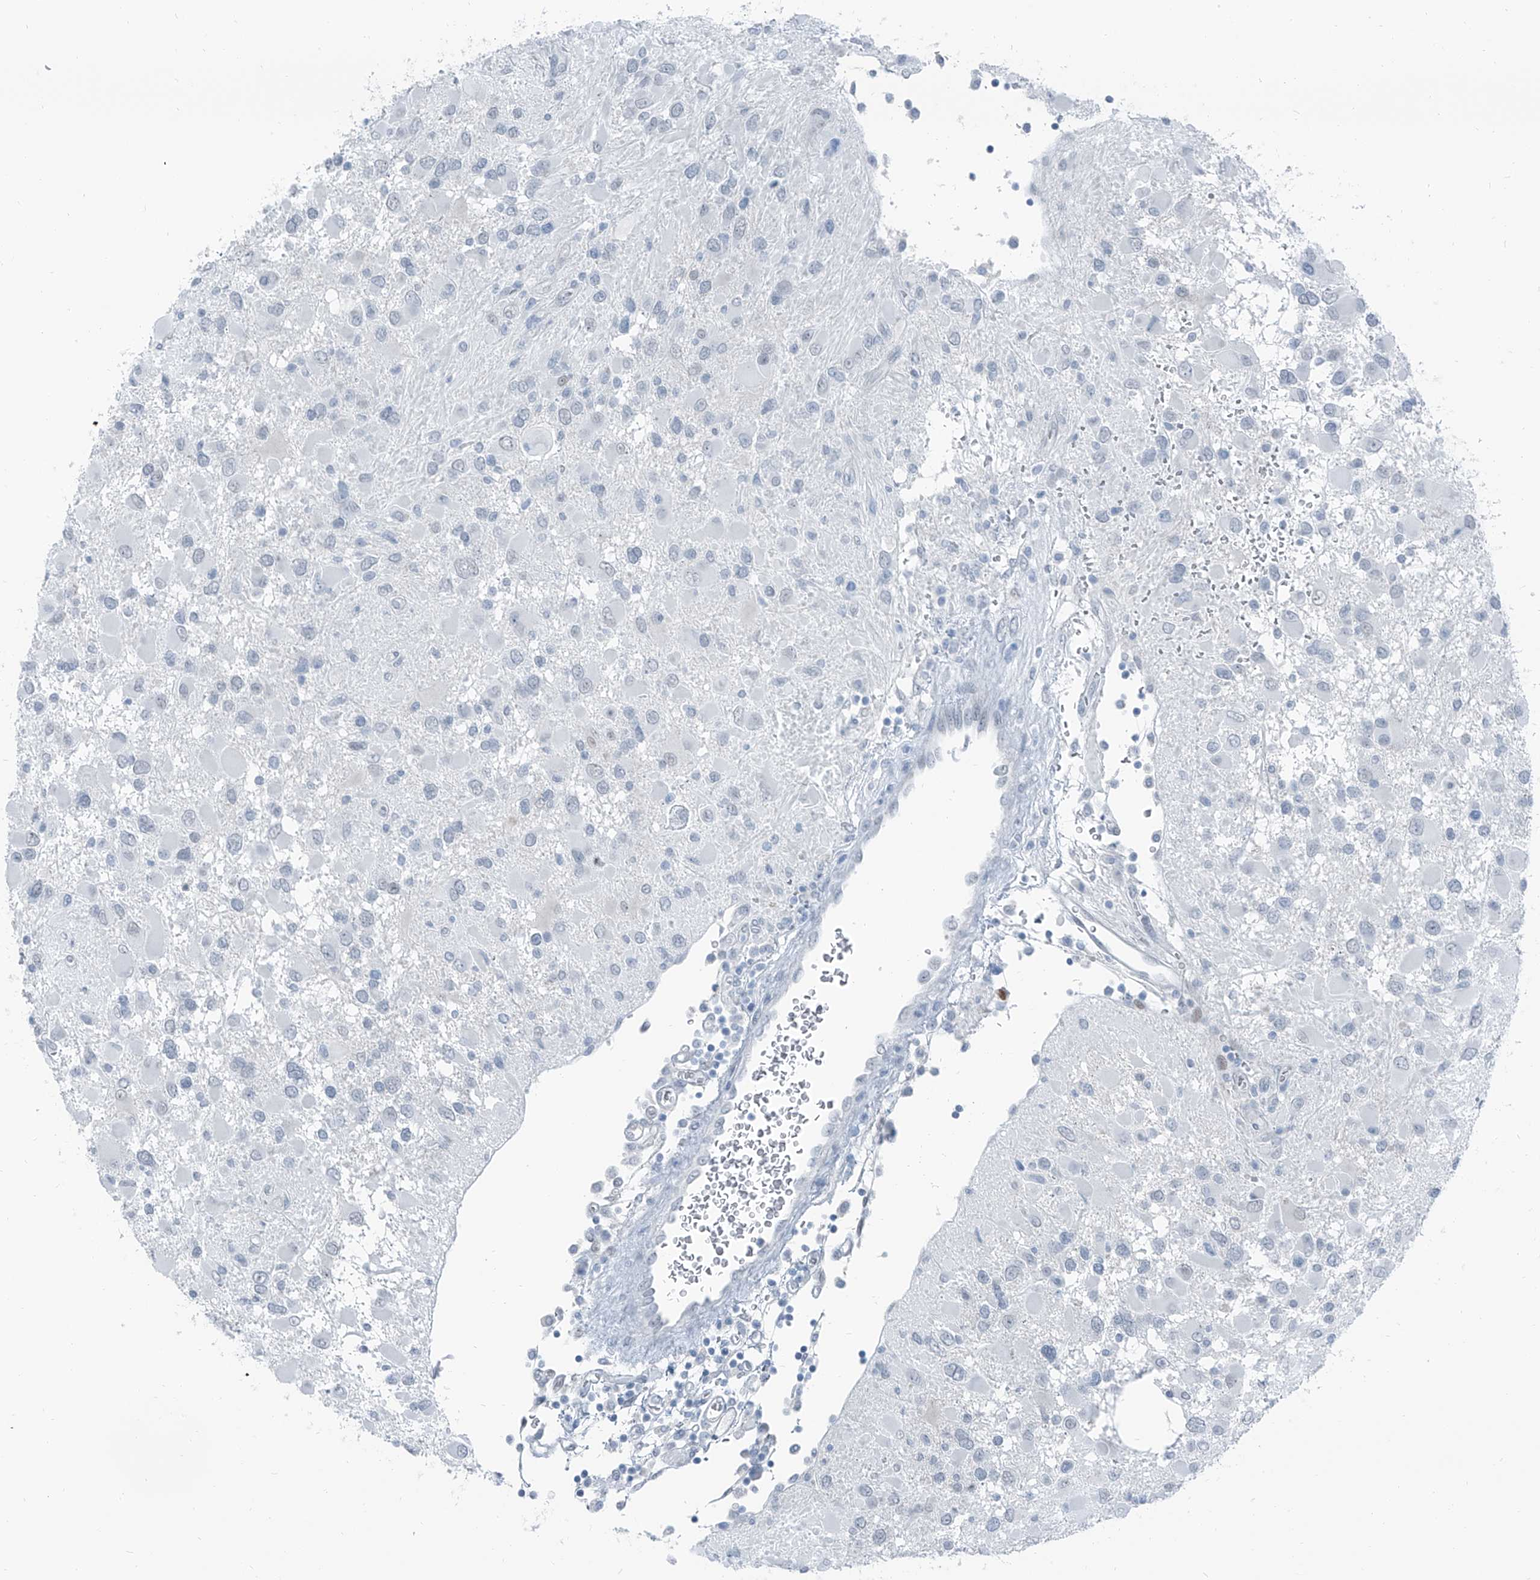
{"staining": {"intensity": "negative", "quantity": "none", "location": "none"}, "tissue": "glioma", "cell_type": "Tumor cells", "image_type": "cancer", "snomed": [{"axis": "morphology", "description": "Glioma, malignant, High grade"}, {"axis": "topography", "description": "Brain"}], "caption": "Photomicrograph shows no significant protein staining in tumor cells of glioma.", "gene": "RGN", "patient": {"sex": "male", "age": 53}}